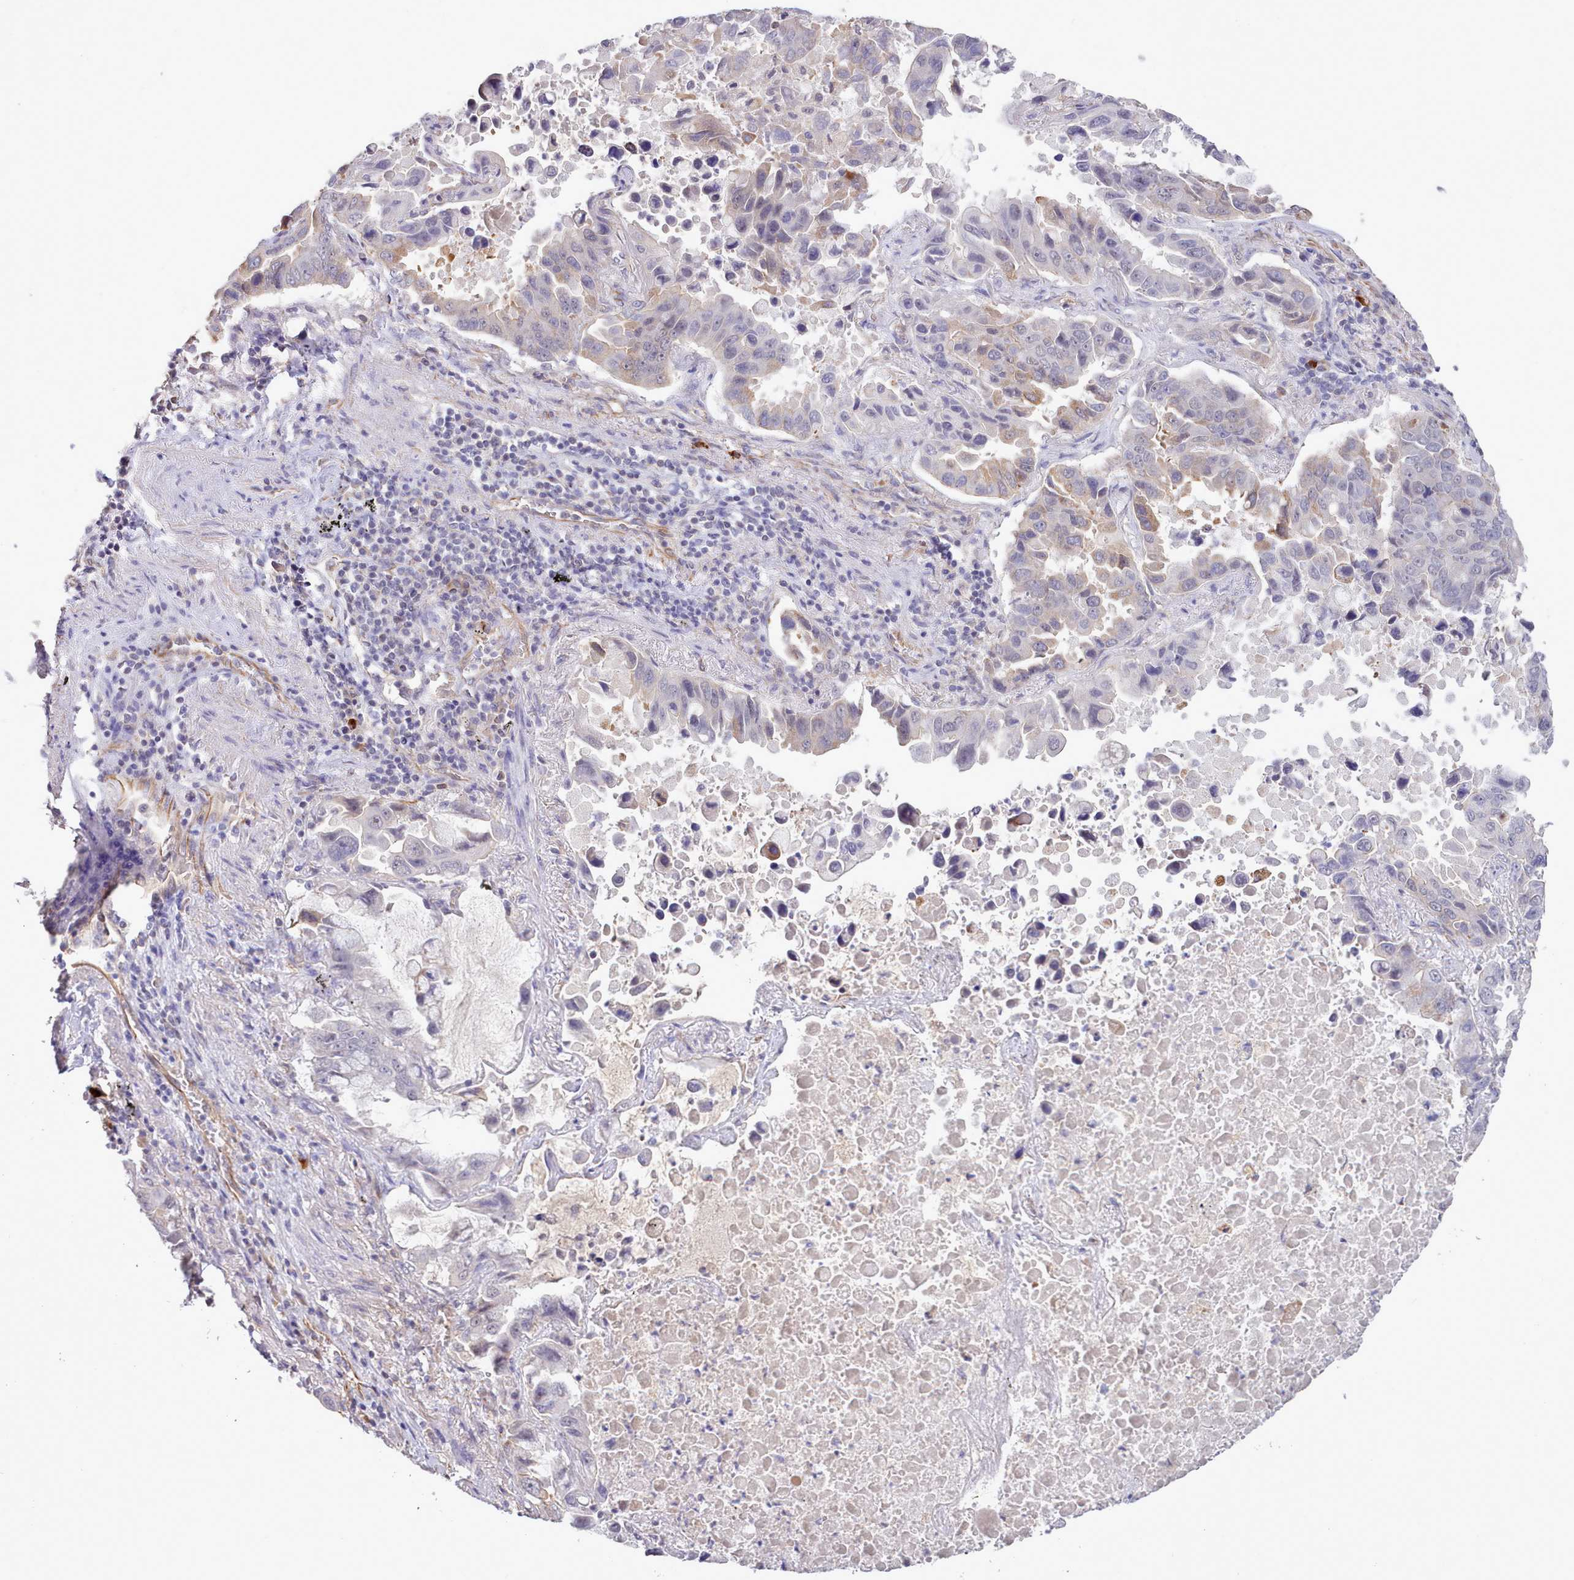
{"staining": {"intensity": "weak", "quantity": "<25%", "location": "cytoplasmic/membranous"}, "tissue": "lung cancer", "cell_type": "Tumor cells", "image_type": "cancer", "snomed": [{"axis": "morphology", "description": "Adenocarcinoma, NOS"}, {"axis": "topography", "description": "Lung"}], "caption": "Adenocarcinoma (lung) stained for a protein using immunohistochemistry (IHC) reveals no positivity tumor cells.", "gene": "ZC3H13", "patient": {"sex": "male", "age": 64}}